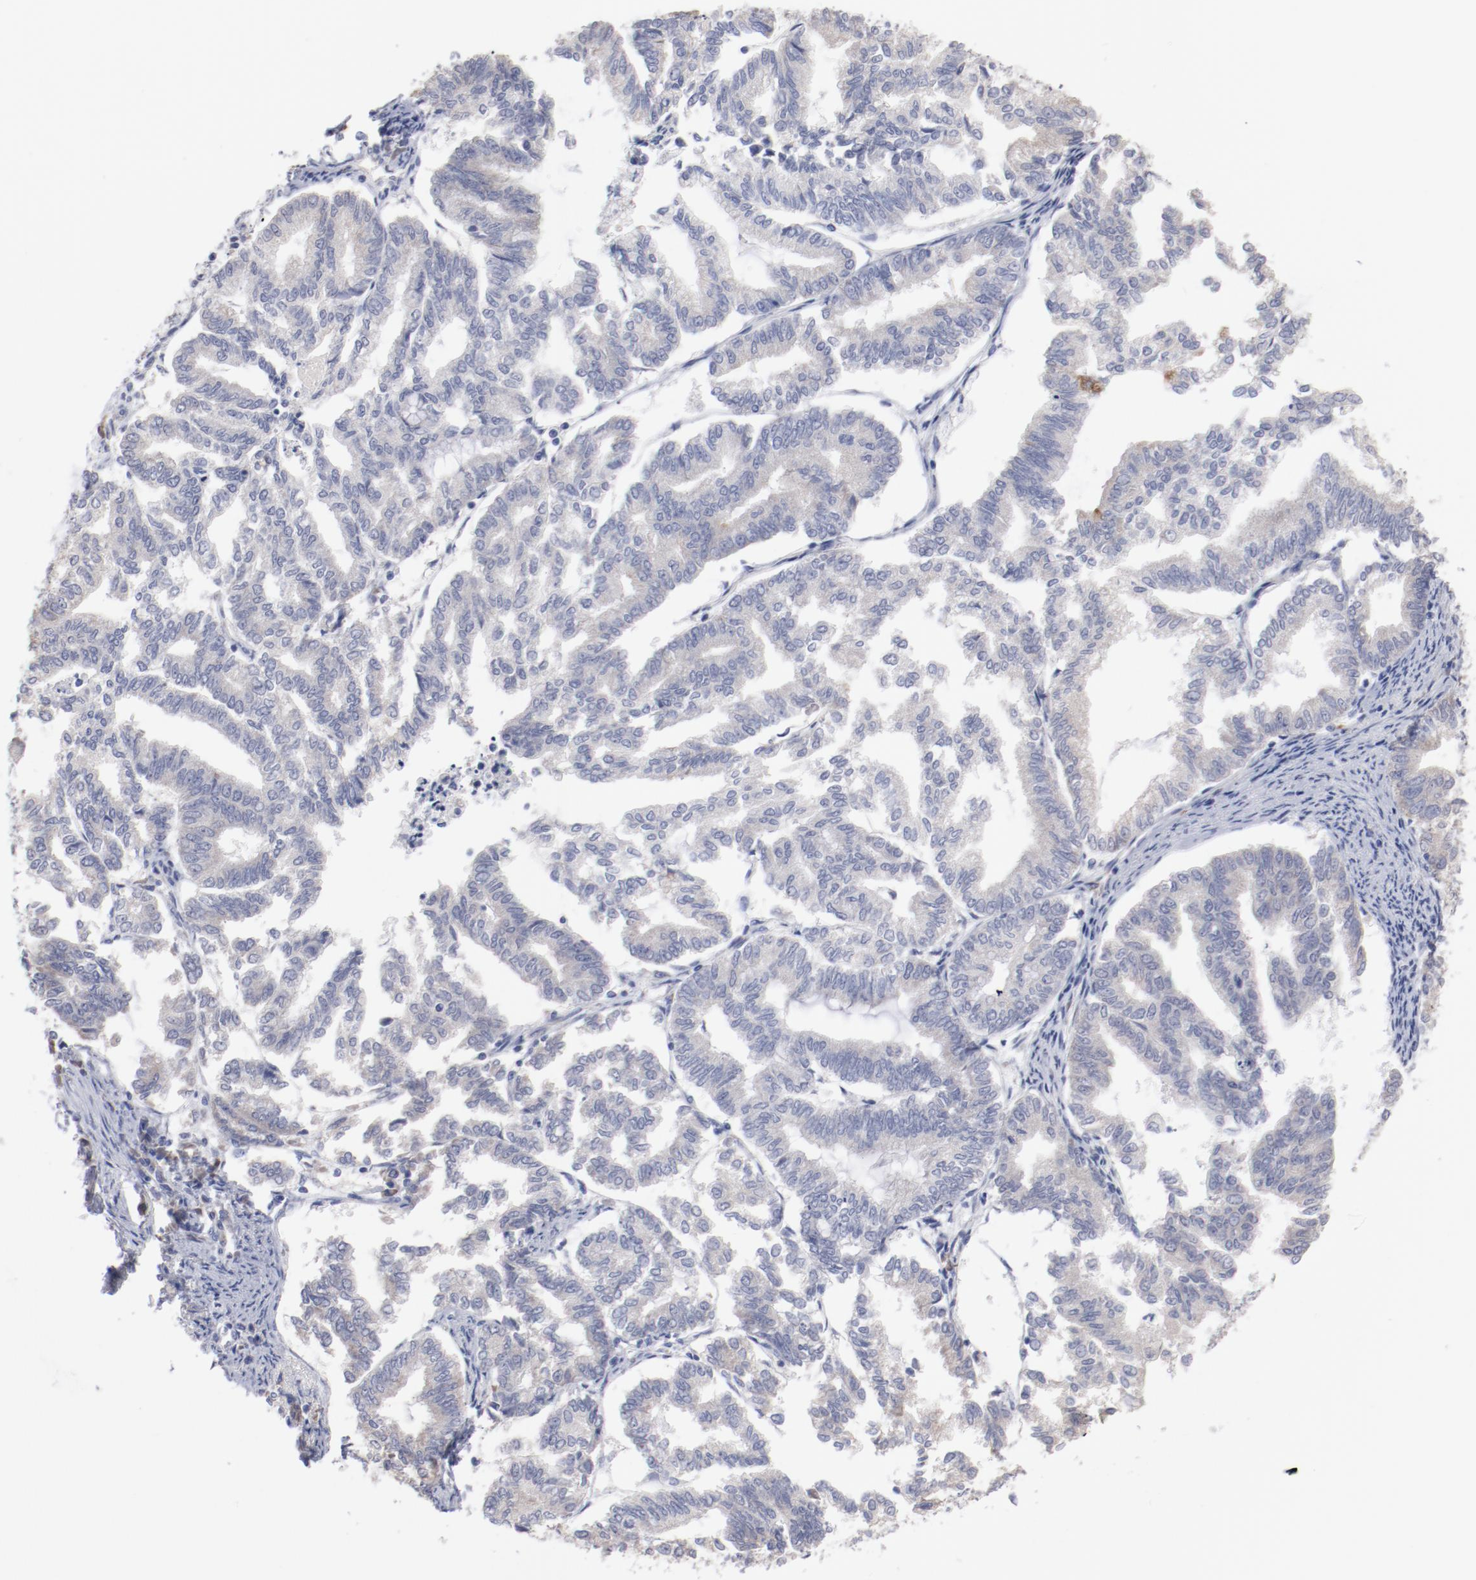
{"staining": {"intensity": "weak", "quantity": "<25%", "location": "cytoplasmic/membranous"}, "tissue": "endometrial cancer", "cell_type": "Tumor cells", "image_type": "cancer", "snomed": [{"axis": "morphology", "description": "Adenocarcinoma, NOS"}, {"axis": "topography", "description": "Endometrium"}], "caption": "Protein analysis of adenocarcinoma (endometrial) exhibits no significant expression in tumor cells.", "gene": "CPE", "patient": {"sex": "female", "age": 79}}